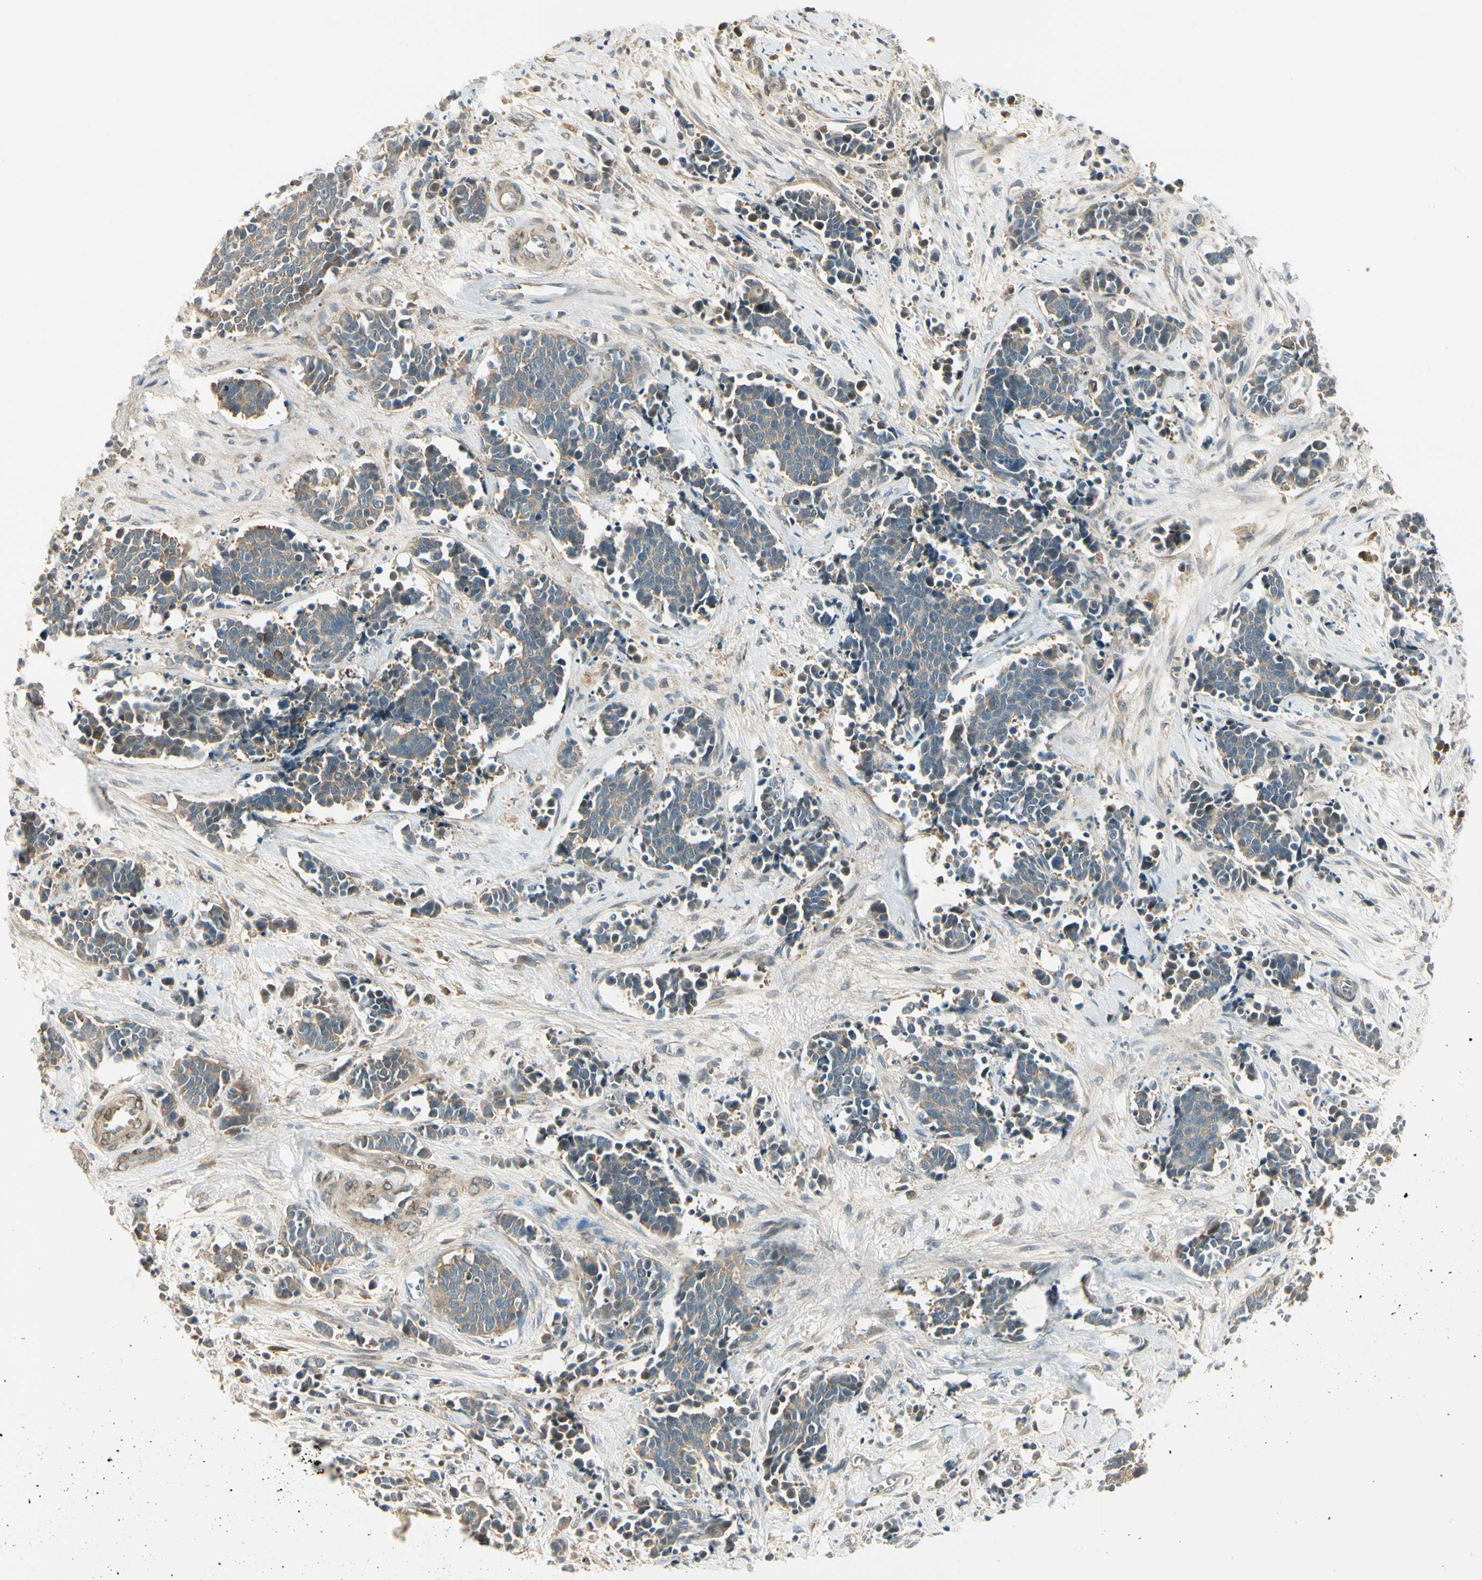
{"staining": {"intensity": "weak", "quantity": "25%-75%", "location": "cytoplasmic/membranous"}, "tissue": "cervical cancer", "cell_type": "Tumor cells", "image_type": "cancer", "snomed": [{"axis": "morphology", "description": "Squamous cell carcinoma, NOS"}, {"axis": "topography", "description": "Cervix"}], "caption": "Human cervical cancer (squamous cell carcinoma) stained for a protein (brown) exhibits weak cytoplasmic/membranous positive expression in about 25%-75% of tumor cells.", "gene": "EPHB3", "patient": {"sex": "female", "age": 35}}